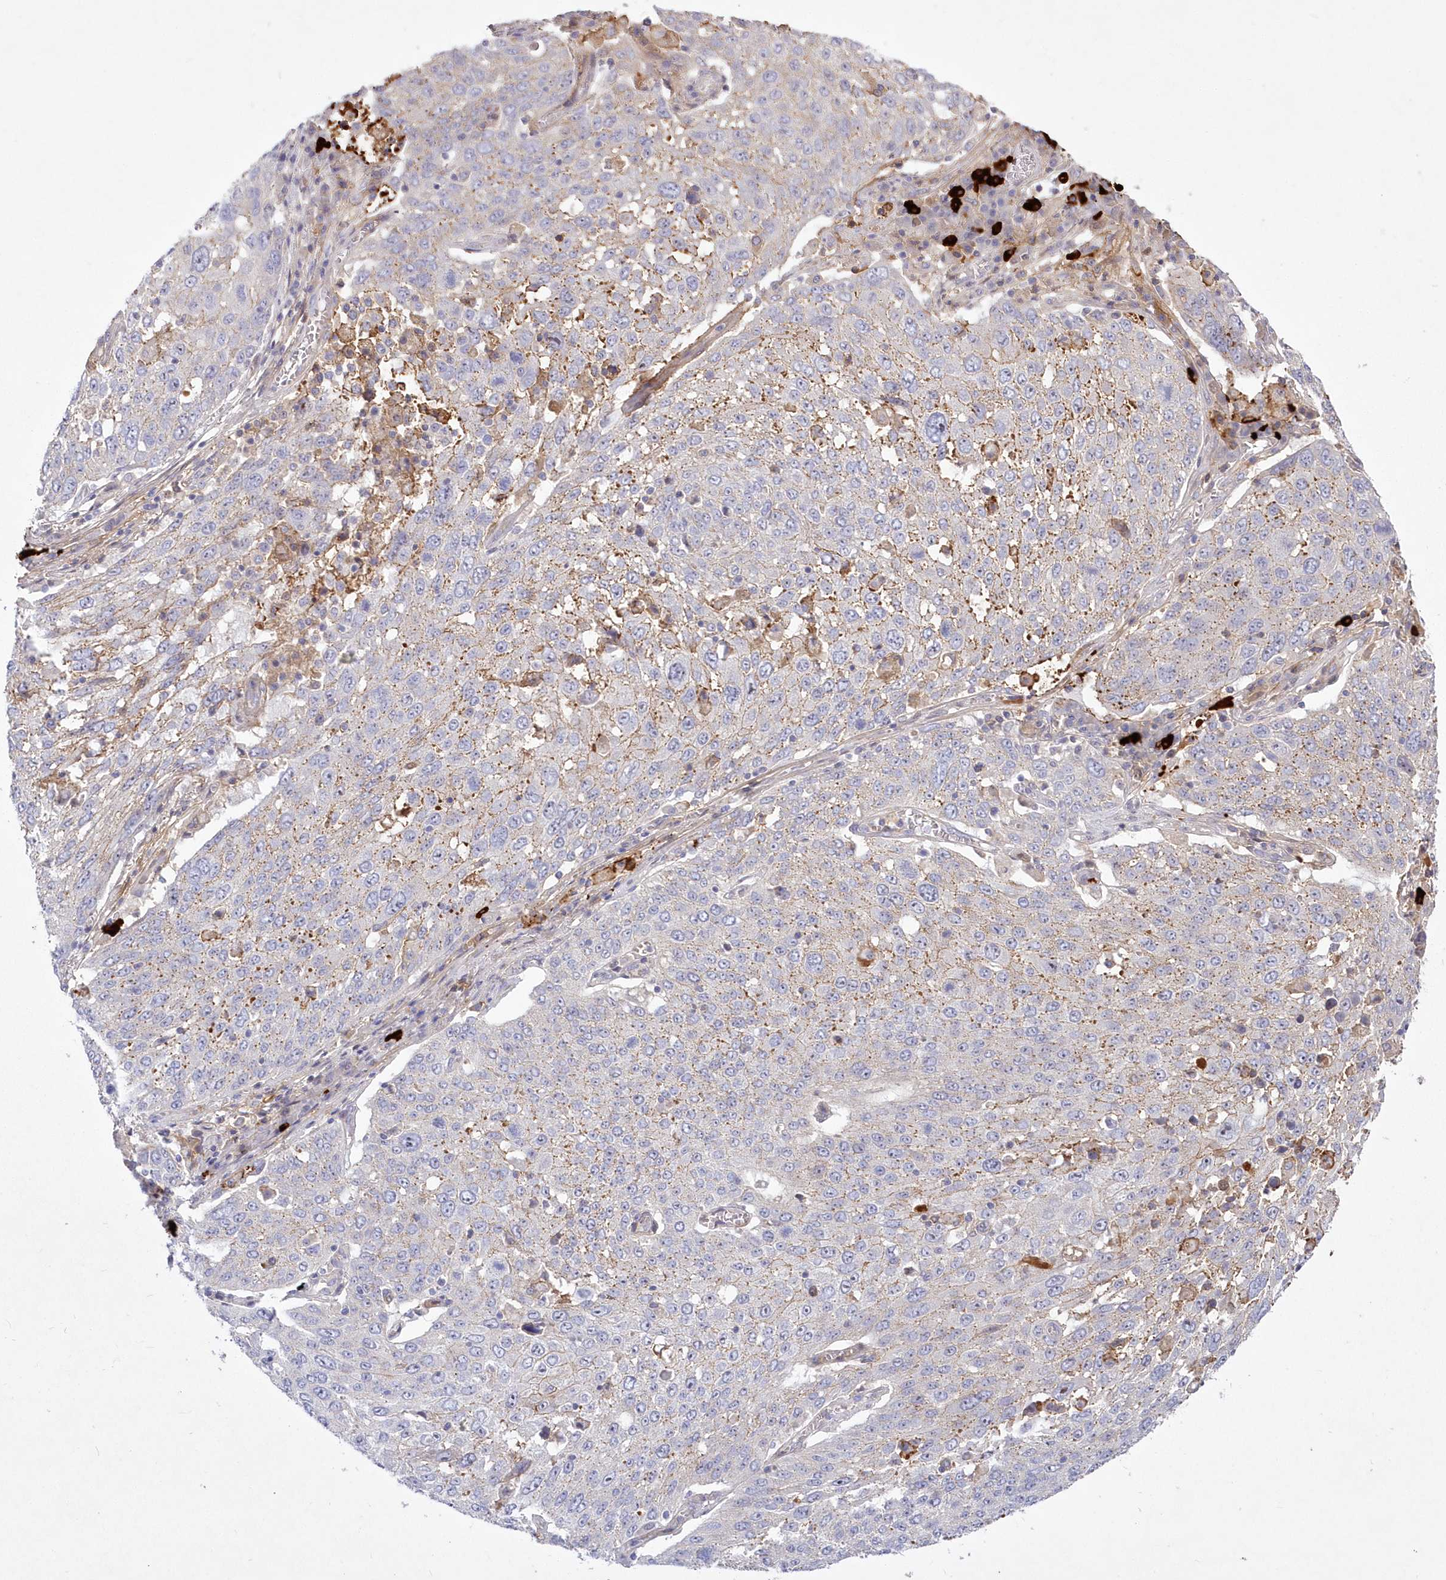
{"staining": {"intensity": "moderate", "quantity": "<25%", "location": "cytoplasmic/membranous"}, "tissue": "lung cancer", "cell_type": "Tumor cells", "image_type": "cancer", "snomed": [{"axis": "morphology", "description": "Squamous cell carcinoma, NOS"}, {"axis": "topography", "description": "Lung"}], "caption": "The immunohistochemical stain labels moderate cytoplasmic/membranous expression in tumor cells of squamous cell carcinoma (lung) tissue.", "gene": "WBP1L", "patient": {"sex": "male", "age": 65}}